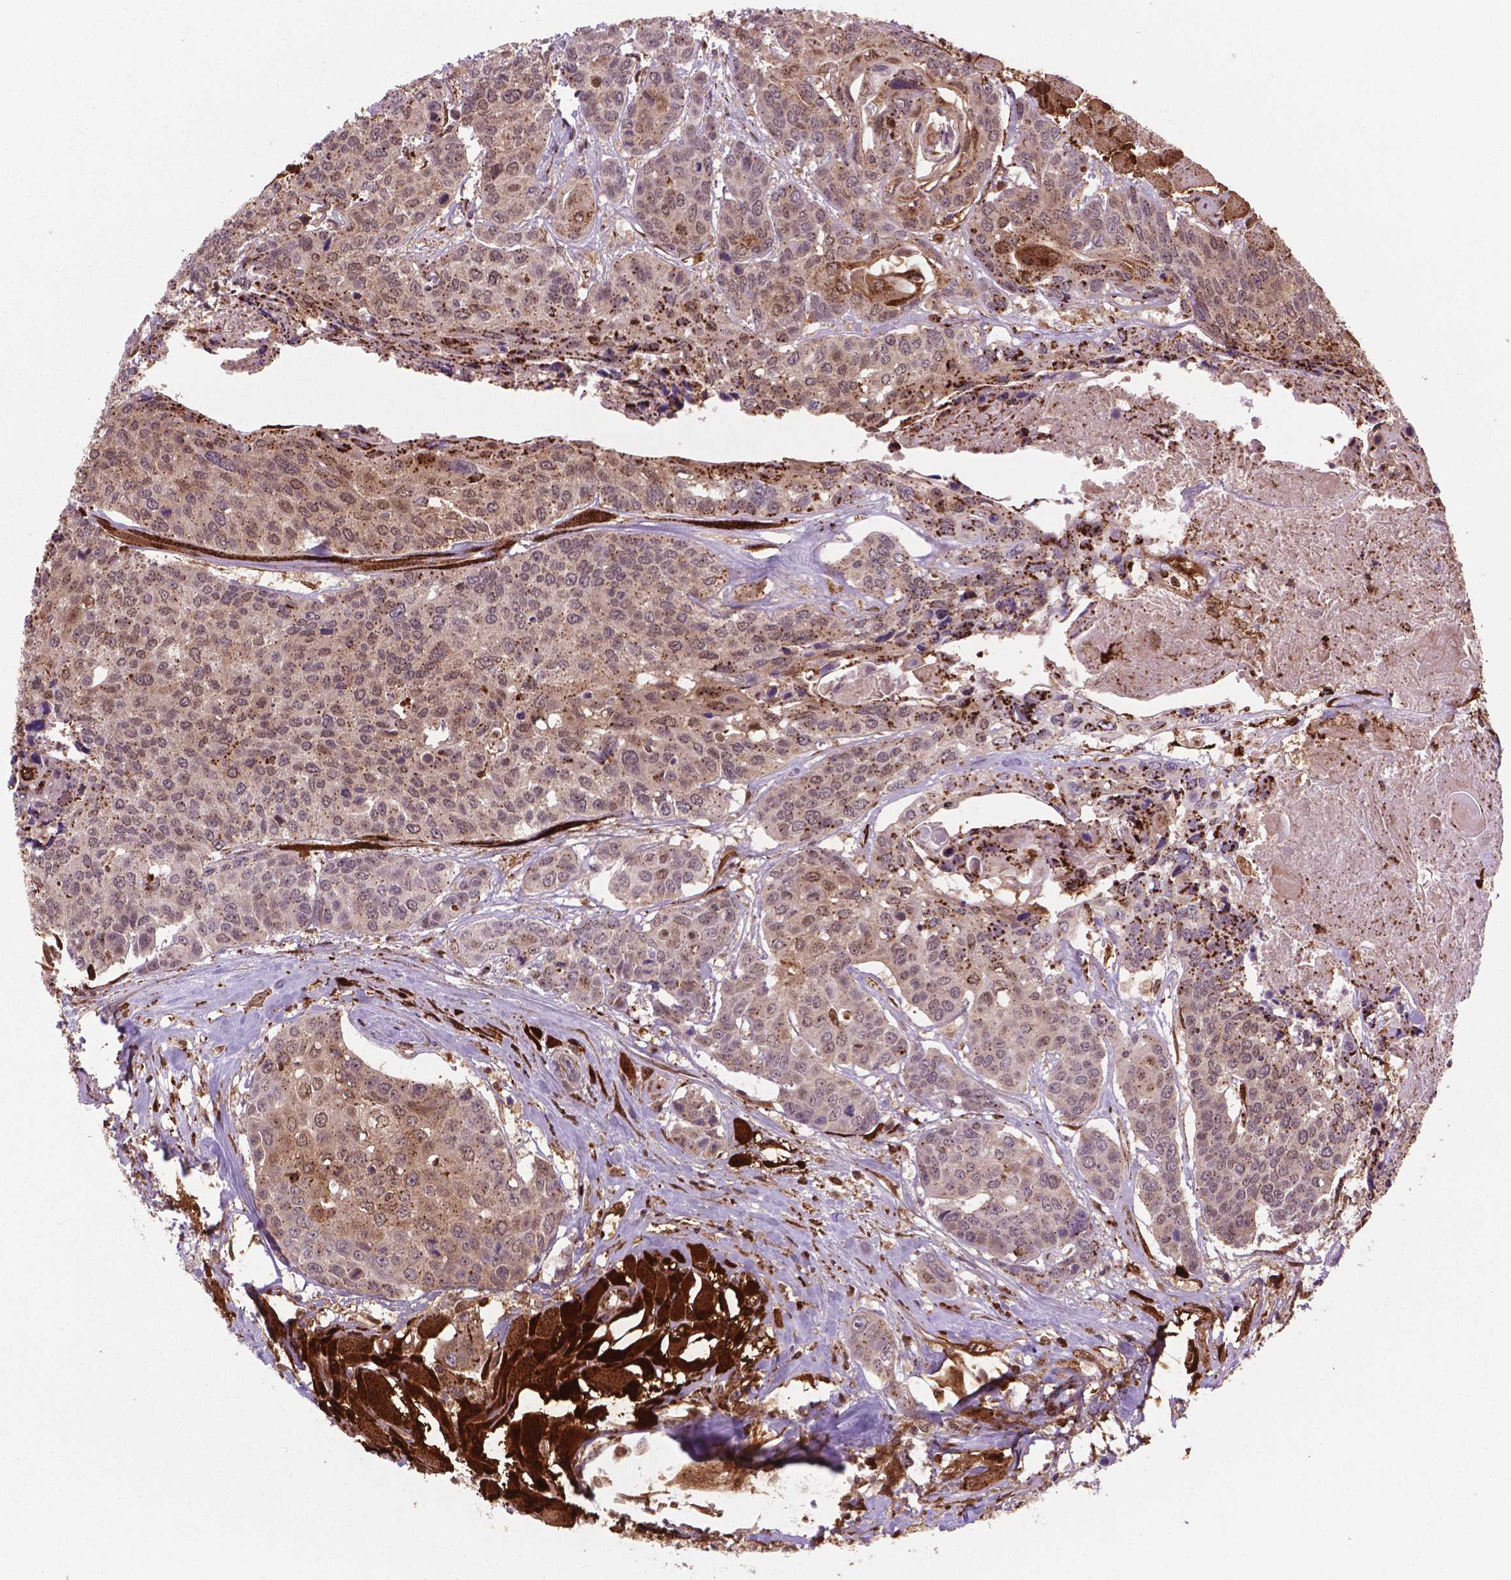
{"staining": {"intensity": "moderate", "quantity": "<25%", "location": "cytoplasmic/membranous"}, "tissue": "head and neck cancer", "cell_type": "Tumor cells", "image_type": "cancer", "snomed": [{"axis": "morphology", "description": "Squamous cell carcinoma, NOS"}, {"axis": "topography", "description": "Oral tissue"}, {"axis": "topography", "description": "Head-Neck"}], "caption": "Squamous cell carcinoma (head and neck) stained for a protein (brown) reveals moderate cytoplasmic/membranous positive staining in approximately <25% of tumor cells.", "gene": "PLIN3", "patient": {"sex": "male", "age": 56}}